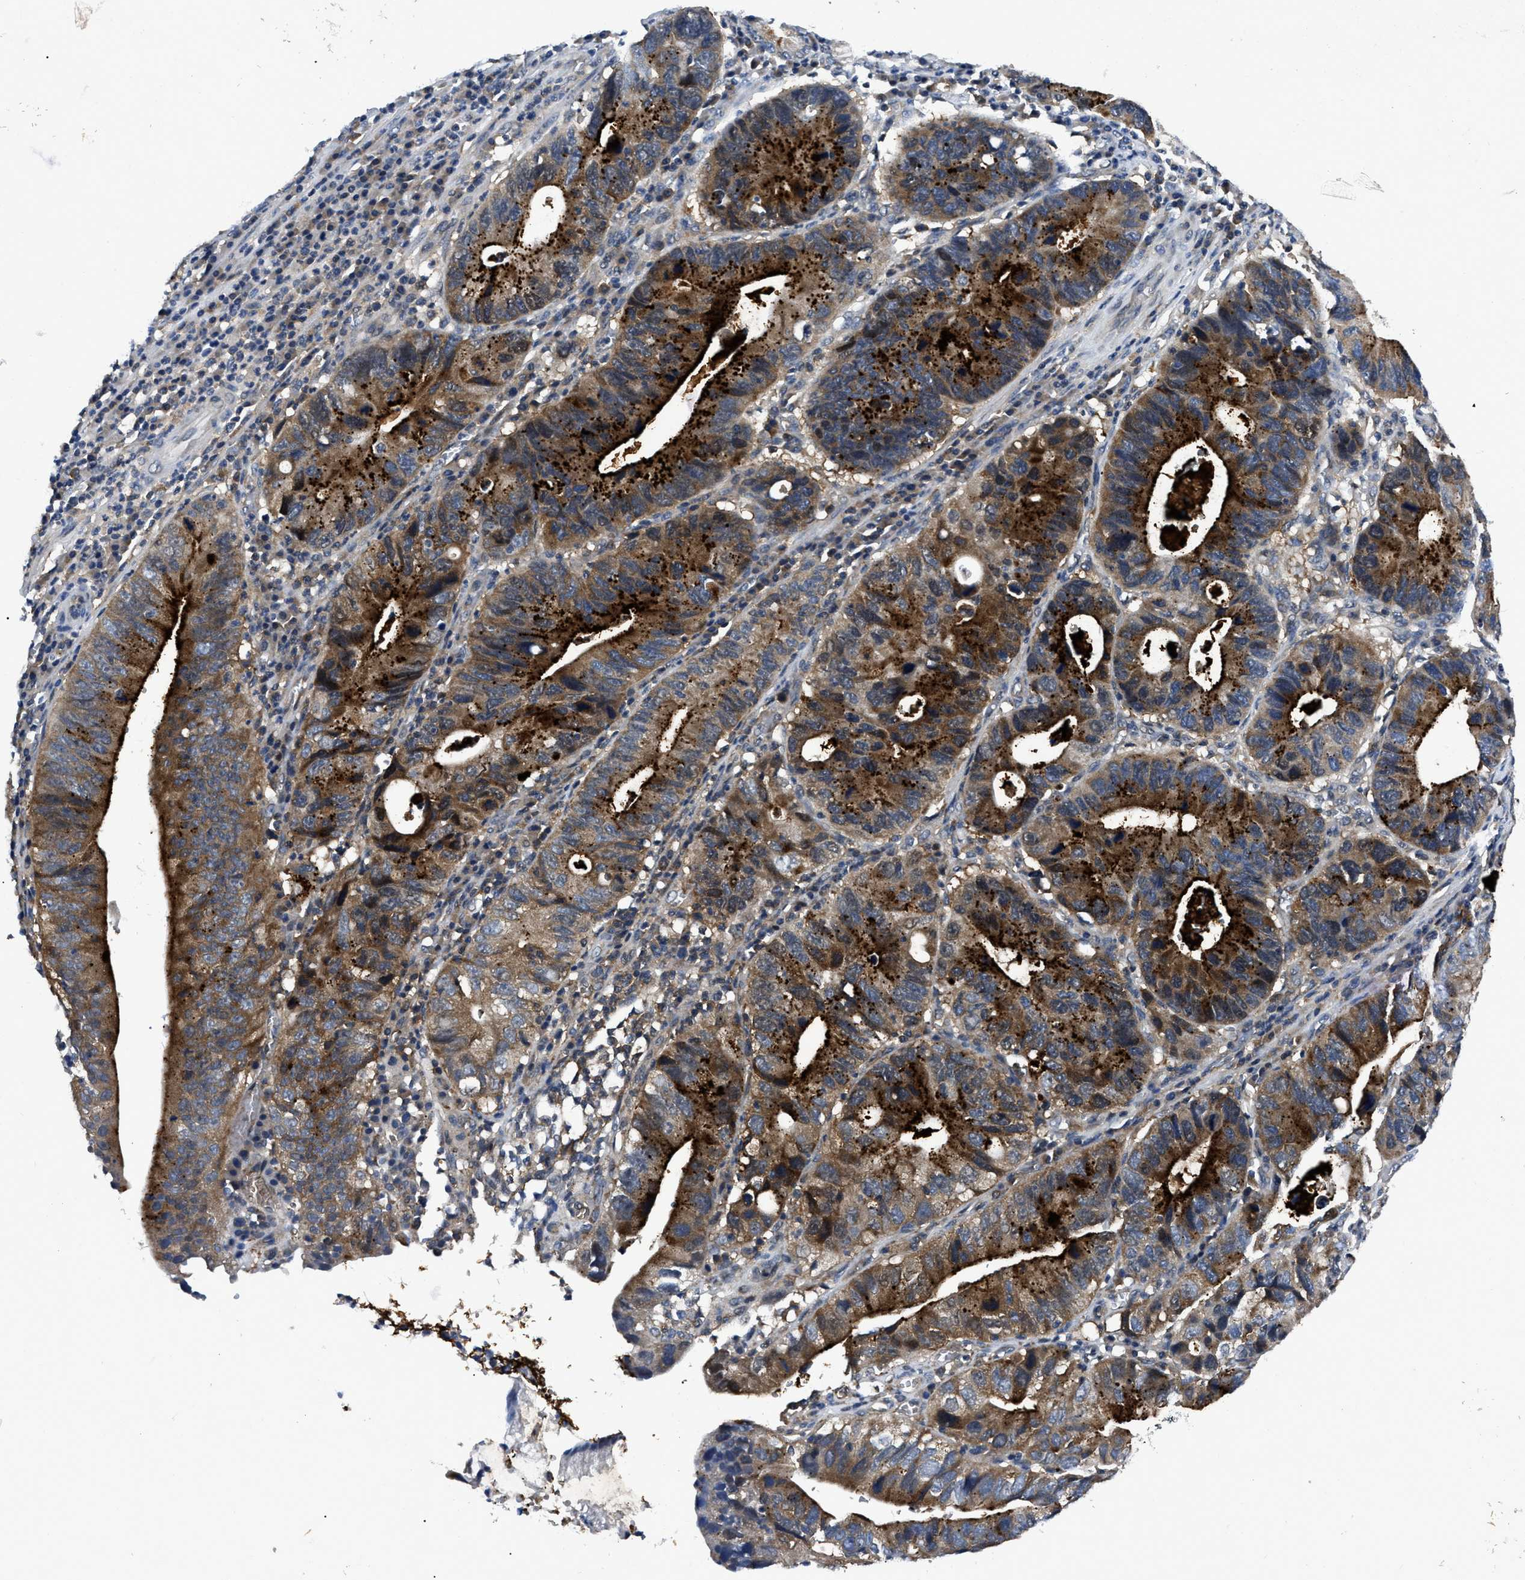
{"staining": {"intensity": "strong", "quantity": "25%-75%", "location": "cytoplasmic/membranous"}, "tissue": "stomach cancer", "cell_type": "Tumor cells", "image_type": "cancer", "snomed": [{"axis": "morphology", "description": "Adenocarcinoma, NOS"}, {"axis": "topography", "description": "Stomach"}], "caption": "This photomicrograph displays stomach cancer (adenocarcinoma) stained with IHC to label a protein in brown. The cytoplasmic/membranous of tumor cells show strong positivity for the protein. Nuclei are counter-stained blue.", "gene": "GET4", "patient": {"sex": "male", "age": 59}}